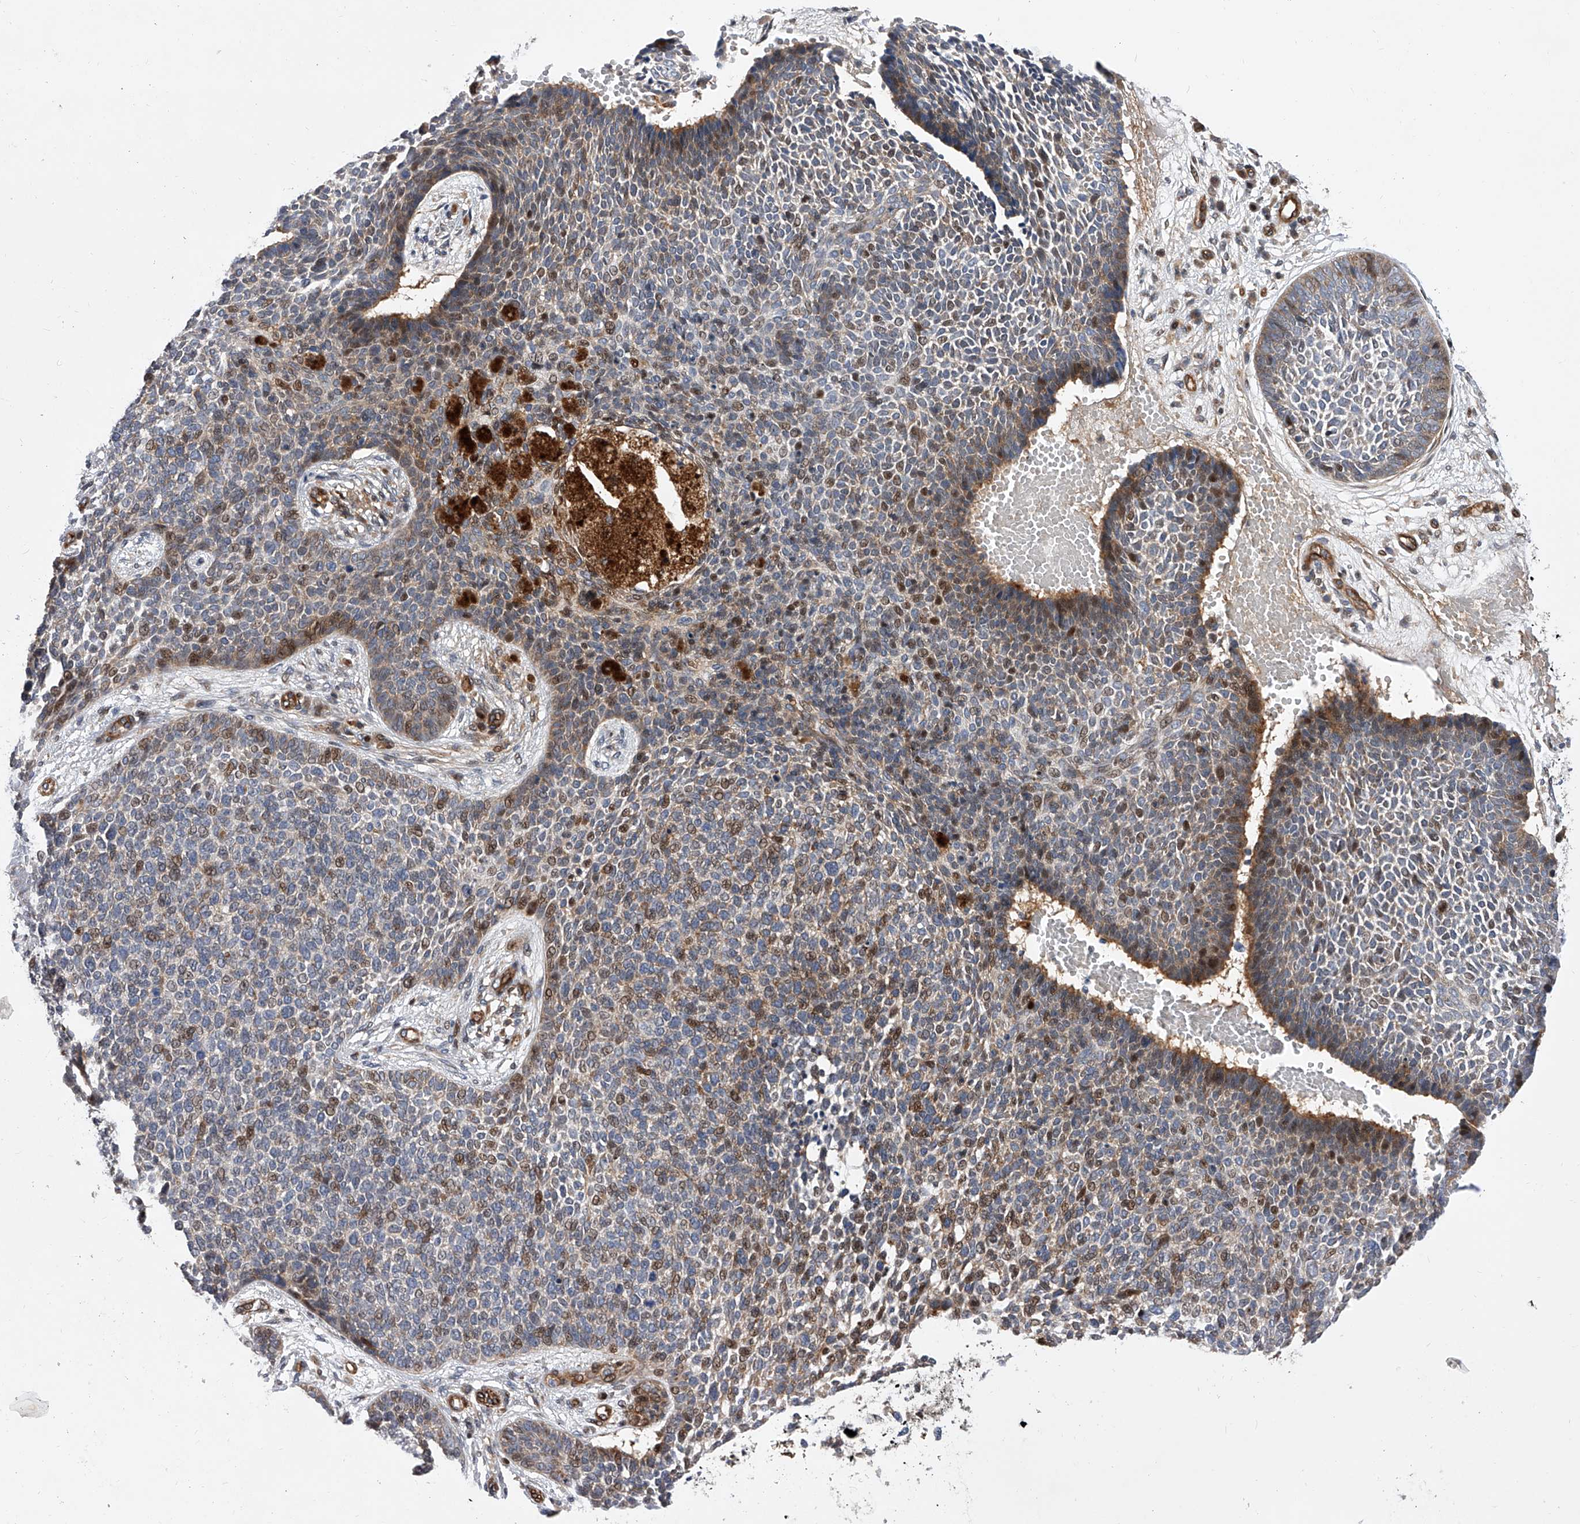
{"staining": {"intensity": "moderate", "quantity": "<25%", "location": "cytoplasmic/membranous,nuclear"}, "tissue": "skin cancer", "cell_type": "Tumor cells", "image_type": "cancer", "snomed": [{"axis": "morphology", "description": "Basal cell carcinoma"}, {"axis": "topography", "description": "Skin"}], "caption": "A micrograph showing moderate cytoplasmic/membranous and nuclear staining in approximately <25% of tumor cells in skin cancer, as visualized by brown immunohistochemical staining.", "gene": "PDSS2", "patient": {"sex": "female", "age": 84}}